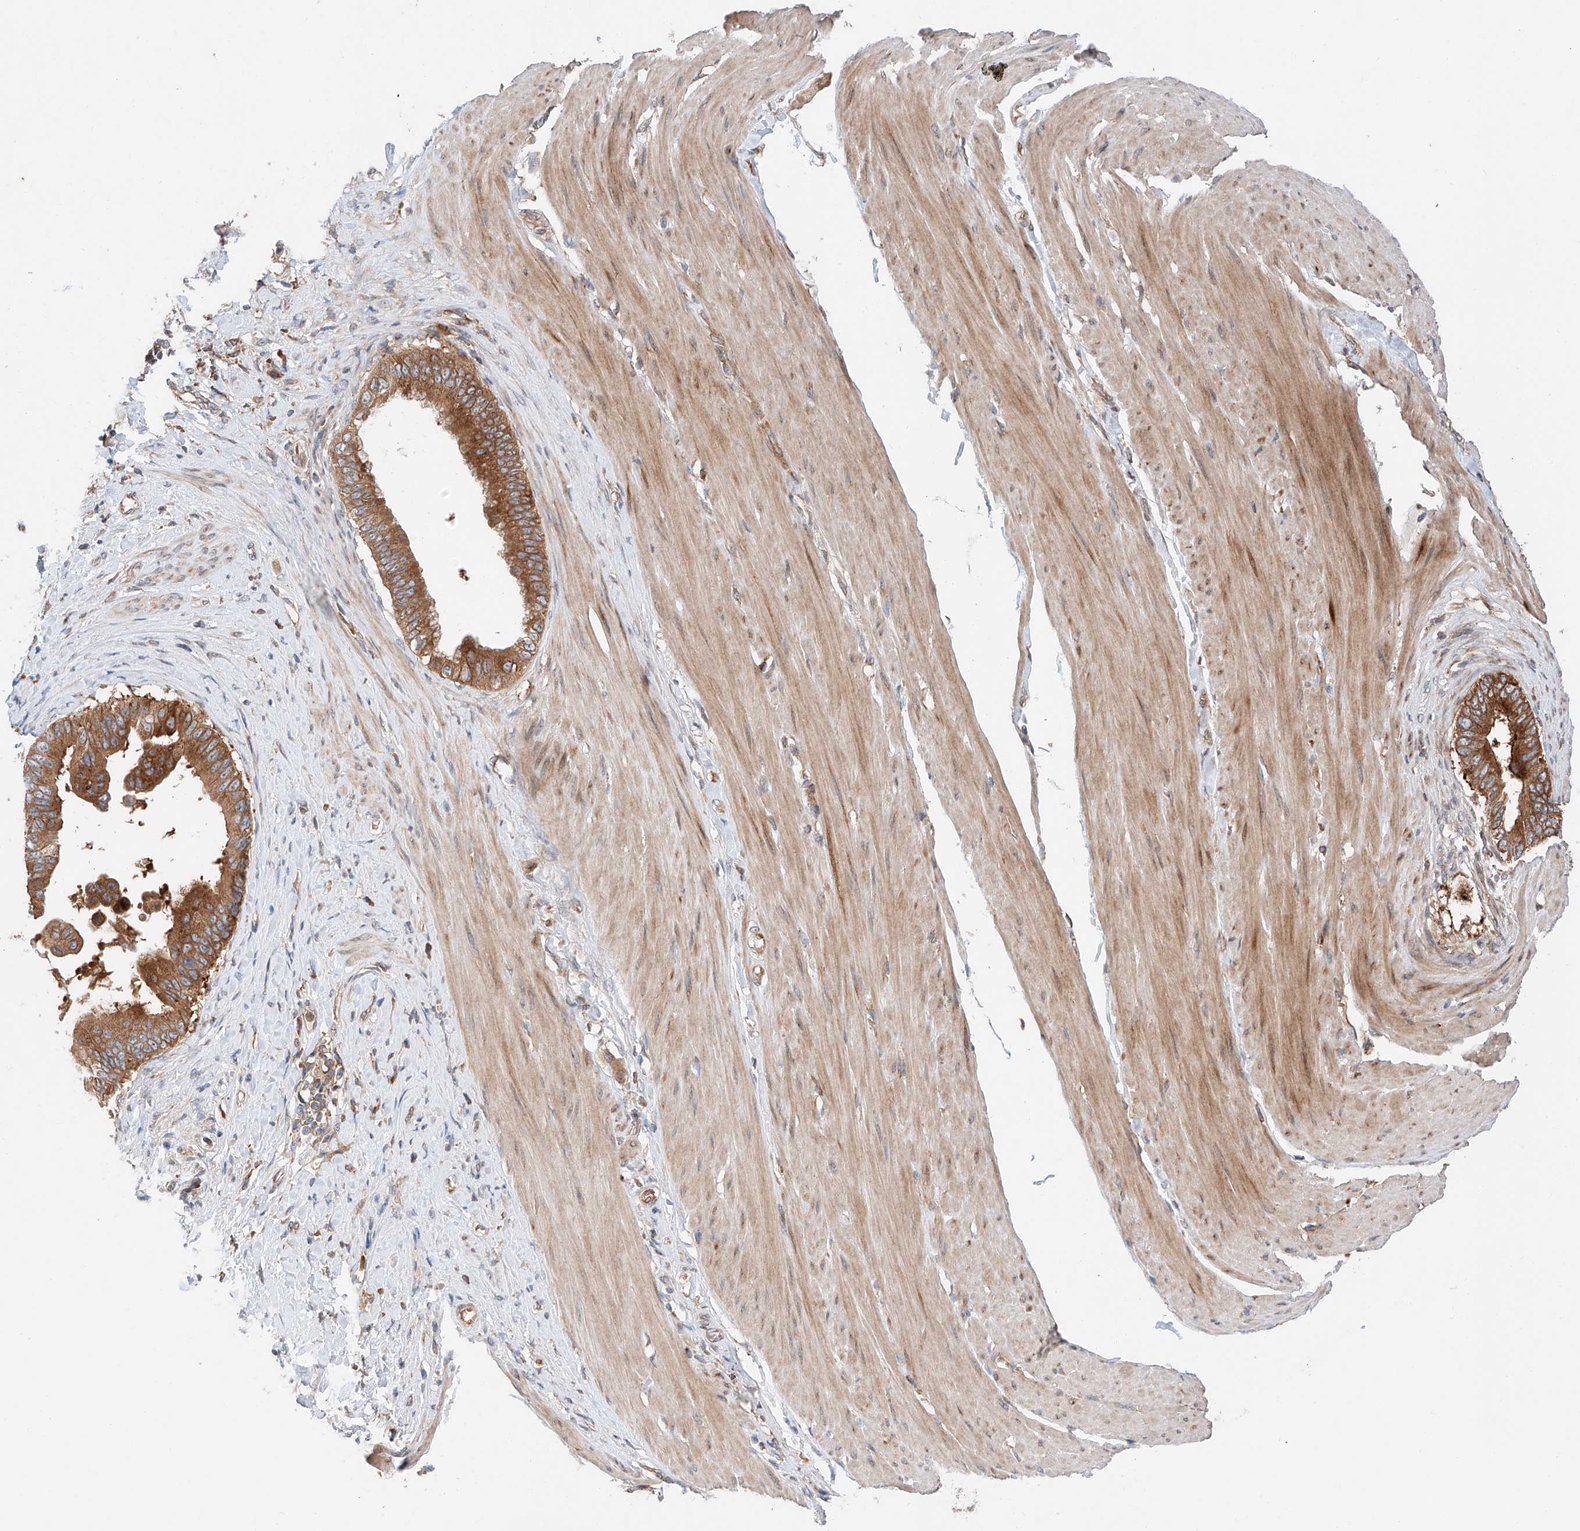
{"staining": {"intensity": "strong", "quantity": ">75%", "location": "cytoplasmic/membranous"}, "tissue": "pancreatic cancer", "cell_type": "Tumor cells", "image_type": "cancer", "snomed": [{"axis": "morphology", "description": "Adenocarcinoma, NOS"}, {"axis": "topography", "description": "Pancreas"}], "caption": "Immunohistochemical staining of human pancreatic adenocarcinoma demonstrates high levels of strong cytoplasmic/membranous positivity in about >75% of tumor cells.", "gene": "RUSC1", "patient": {"sex": "female", "age": 56}}